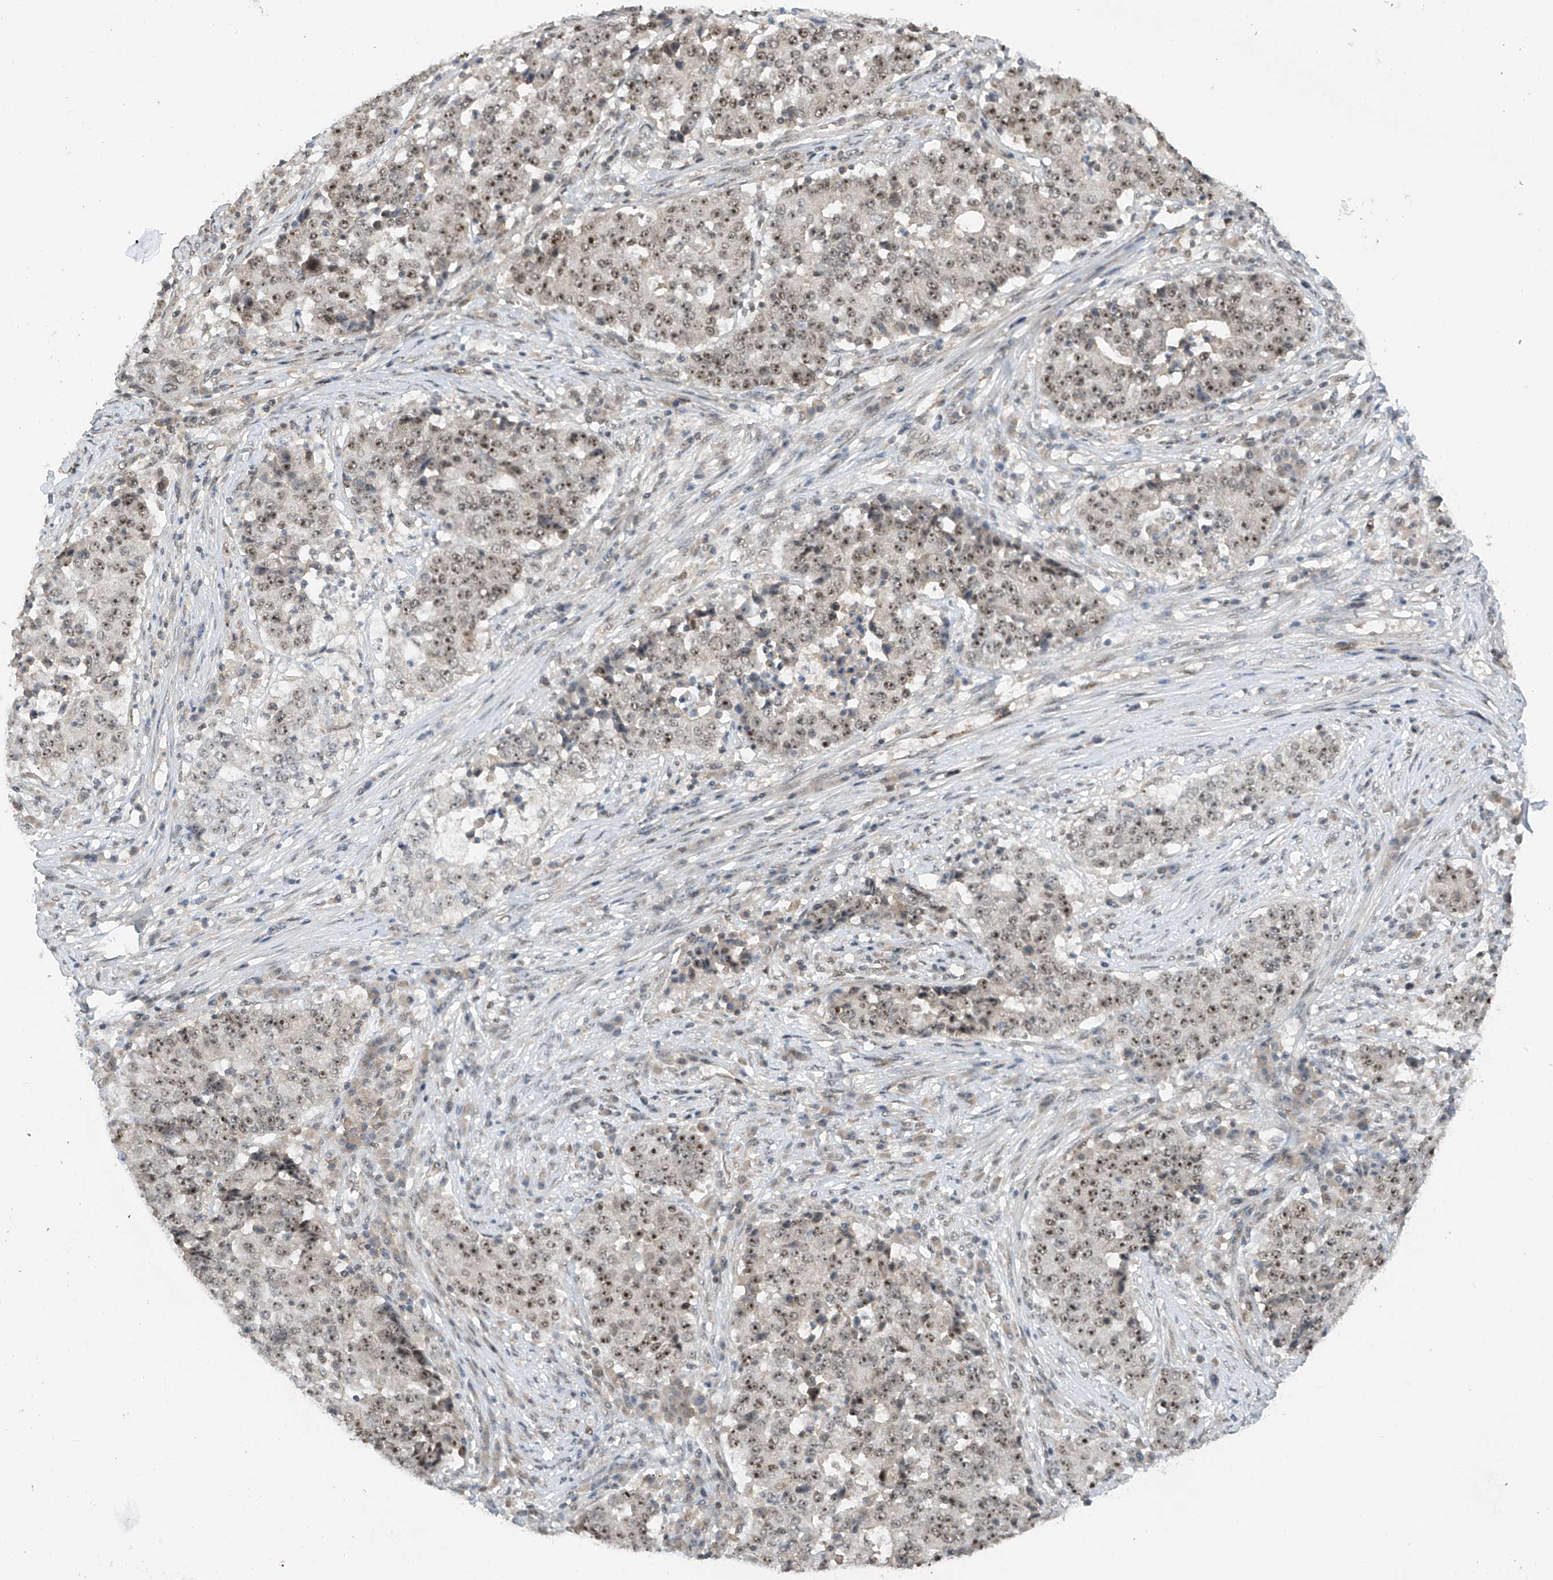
{"staining": {"intensity": "weak", "quantity": ">75%", "location": "nuclear"}, "tissue": "stomach cancer", "cell_type": "Tumor cells", "image_type": "cancer", "snomed": [{"axis": "morphology", "description": "Adenocarcinoma, NOS"}, {"axis": "topography", "description": "Stomach"}], "caption": "Protein staining by IHC shows weak nuclear expression in about >75% of tumor cells in stomach adenocarcinoma.", "gene": "C1orf131", "patient": {"sex": "male", "age": 59}}